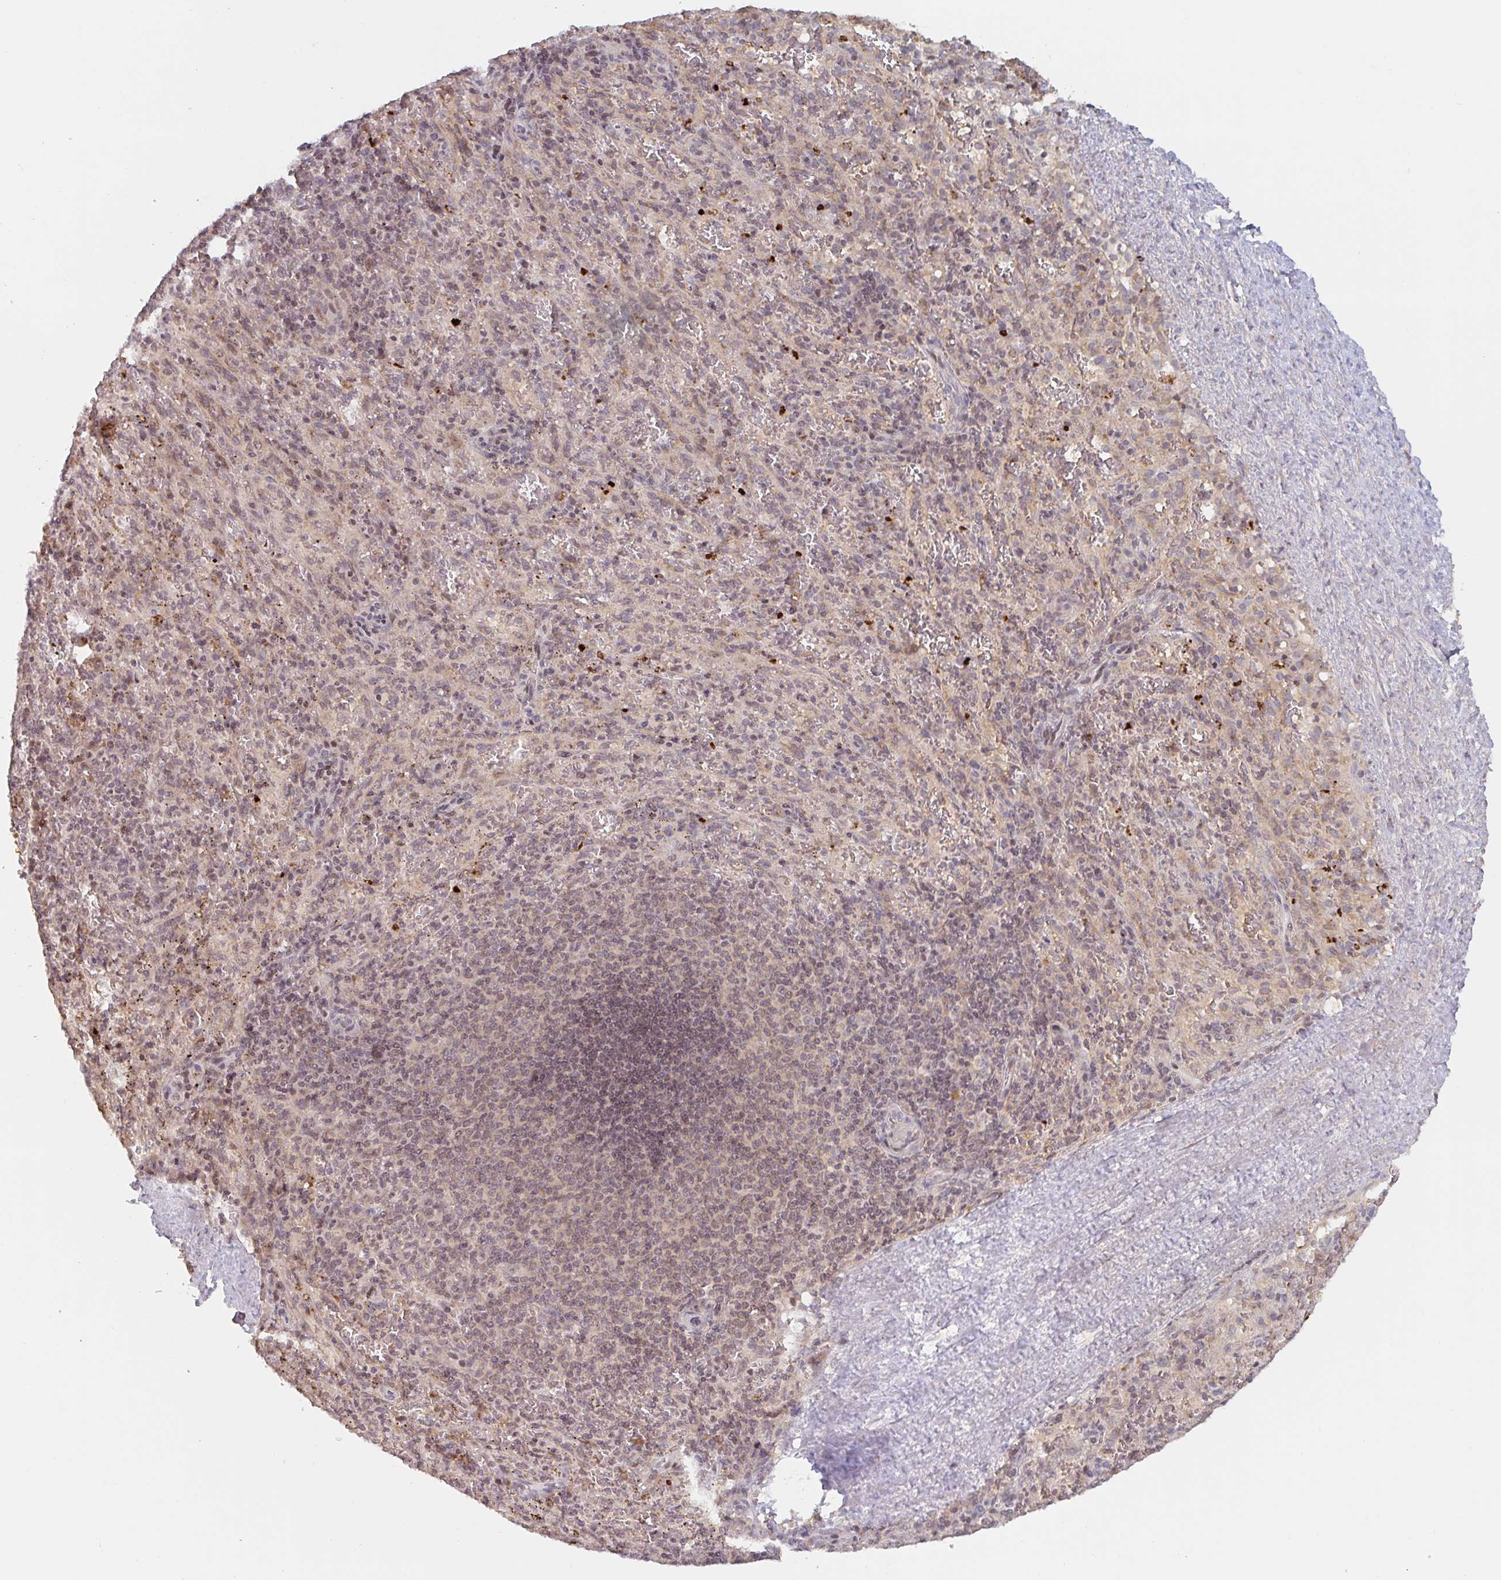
{"staining": {"intensity": "weak", "quantity": "<25%", "location": "nuclear"}, "tissue": "spleen", "cell_type": "Cells in red pulp", "image_type": "normal", "snomed": [{"axis": "morphology", "description": "Normal tissue, NOS"}, {"axis": "topography", "description": "Spleen"}], "caption": "This is a photomicrograph of IHC staining of normal spleen, which shows no staining in cells in red pulp. Brightfield microscopy of immunohistochemistry (IHC) stained with DAB (brown) and hematoxylin (blue), captured at high magnification.", "gene": "DCST1", "patient": {"sex": "male", "age": 57}}